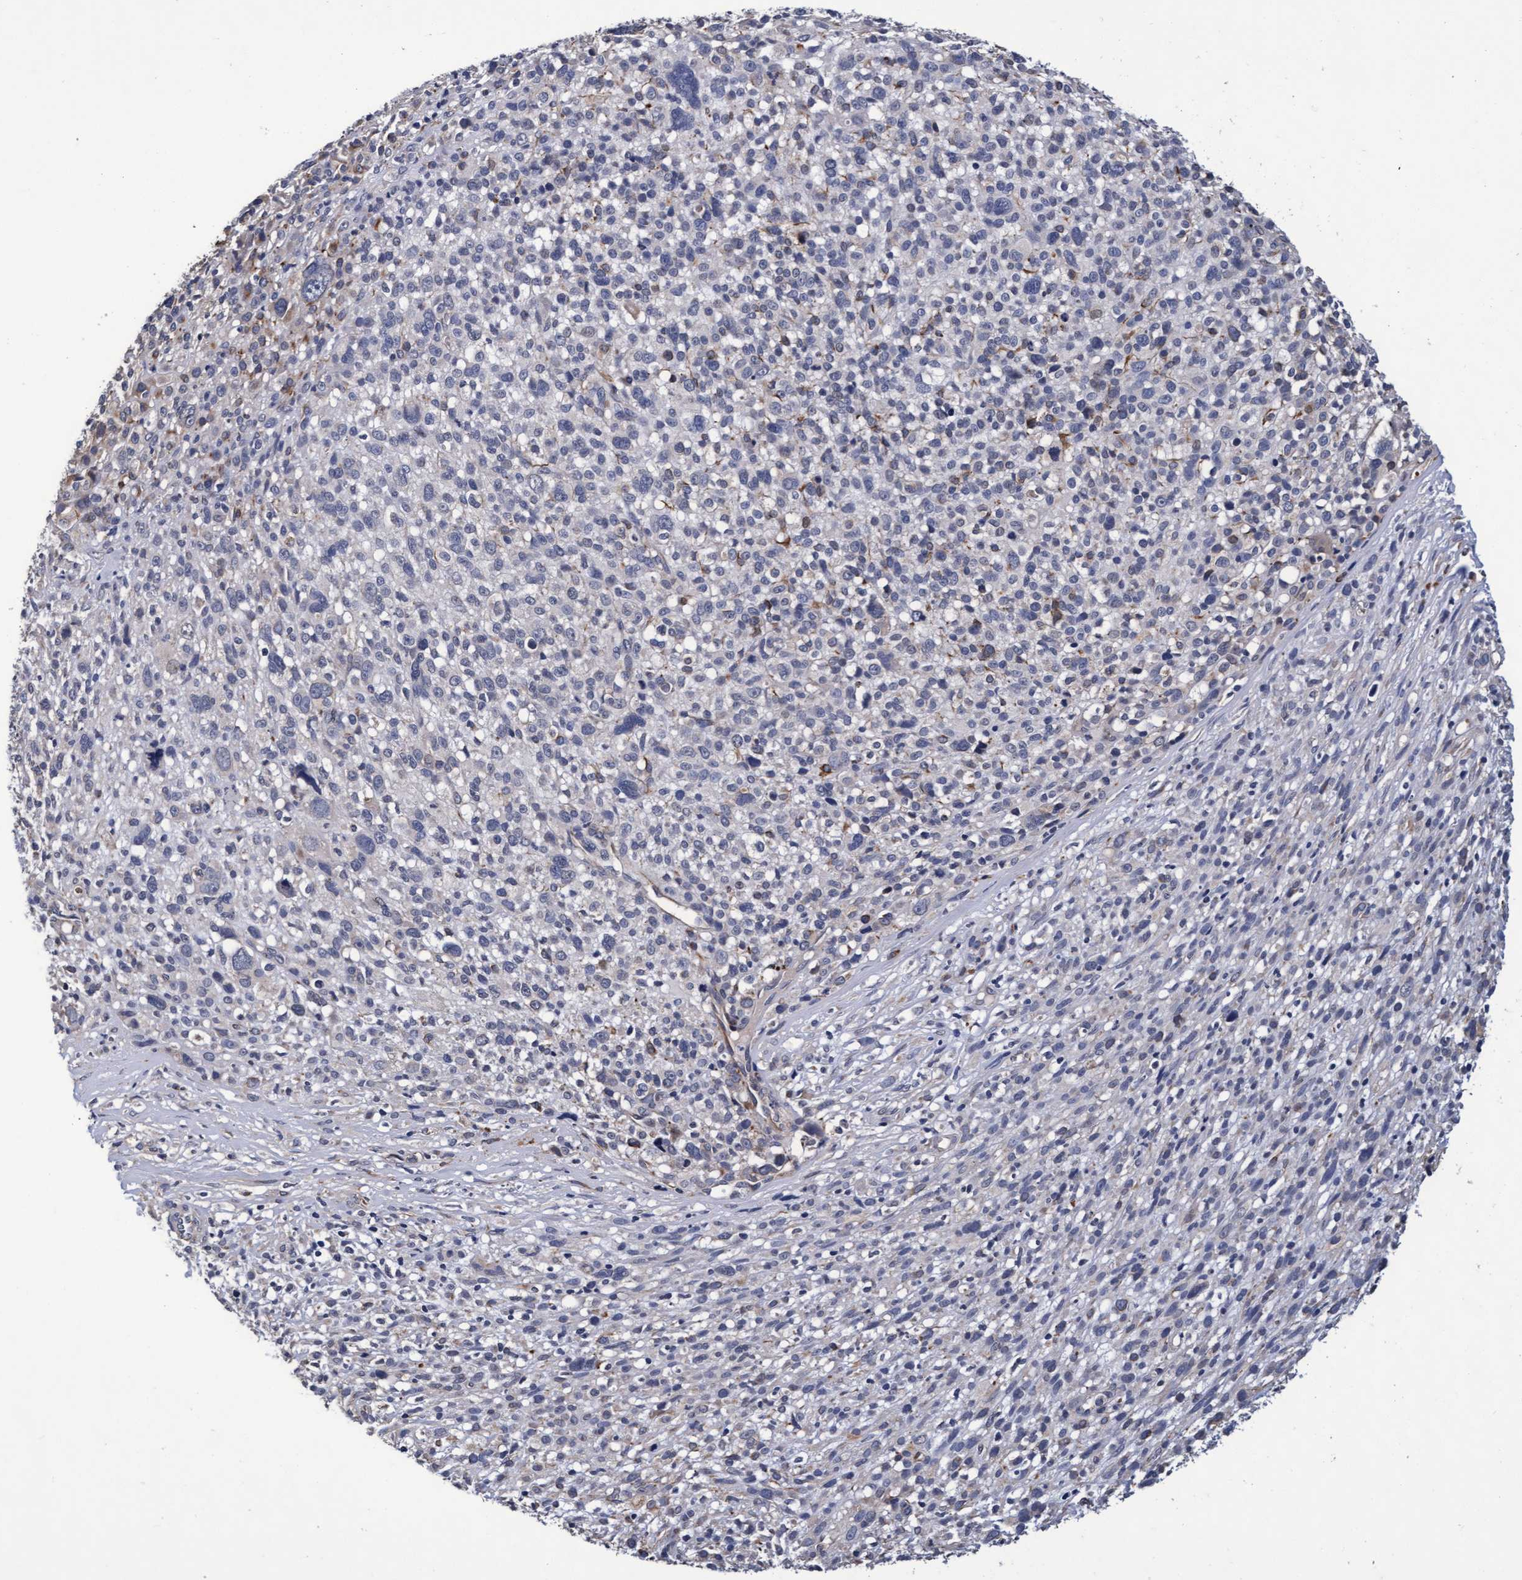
{"staining": {"intensity": "negative", "quantity": "none", "location": "none"}, "tissue": "melanoma", "cell_type": "Tumor cells", "image_type": "cancer", "snomed": [{"axis": "morphology", "description": "Malignant melanoma, NOS"}, {"axis": "topography", "description": "Skin"}], "caption": "The photomicrograph exhibits no staining of tumor cells in melanoma.", "gene": "CPQ", "patient": {"sex": "female", "age": 55}}